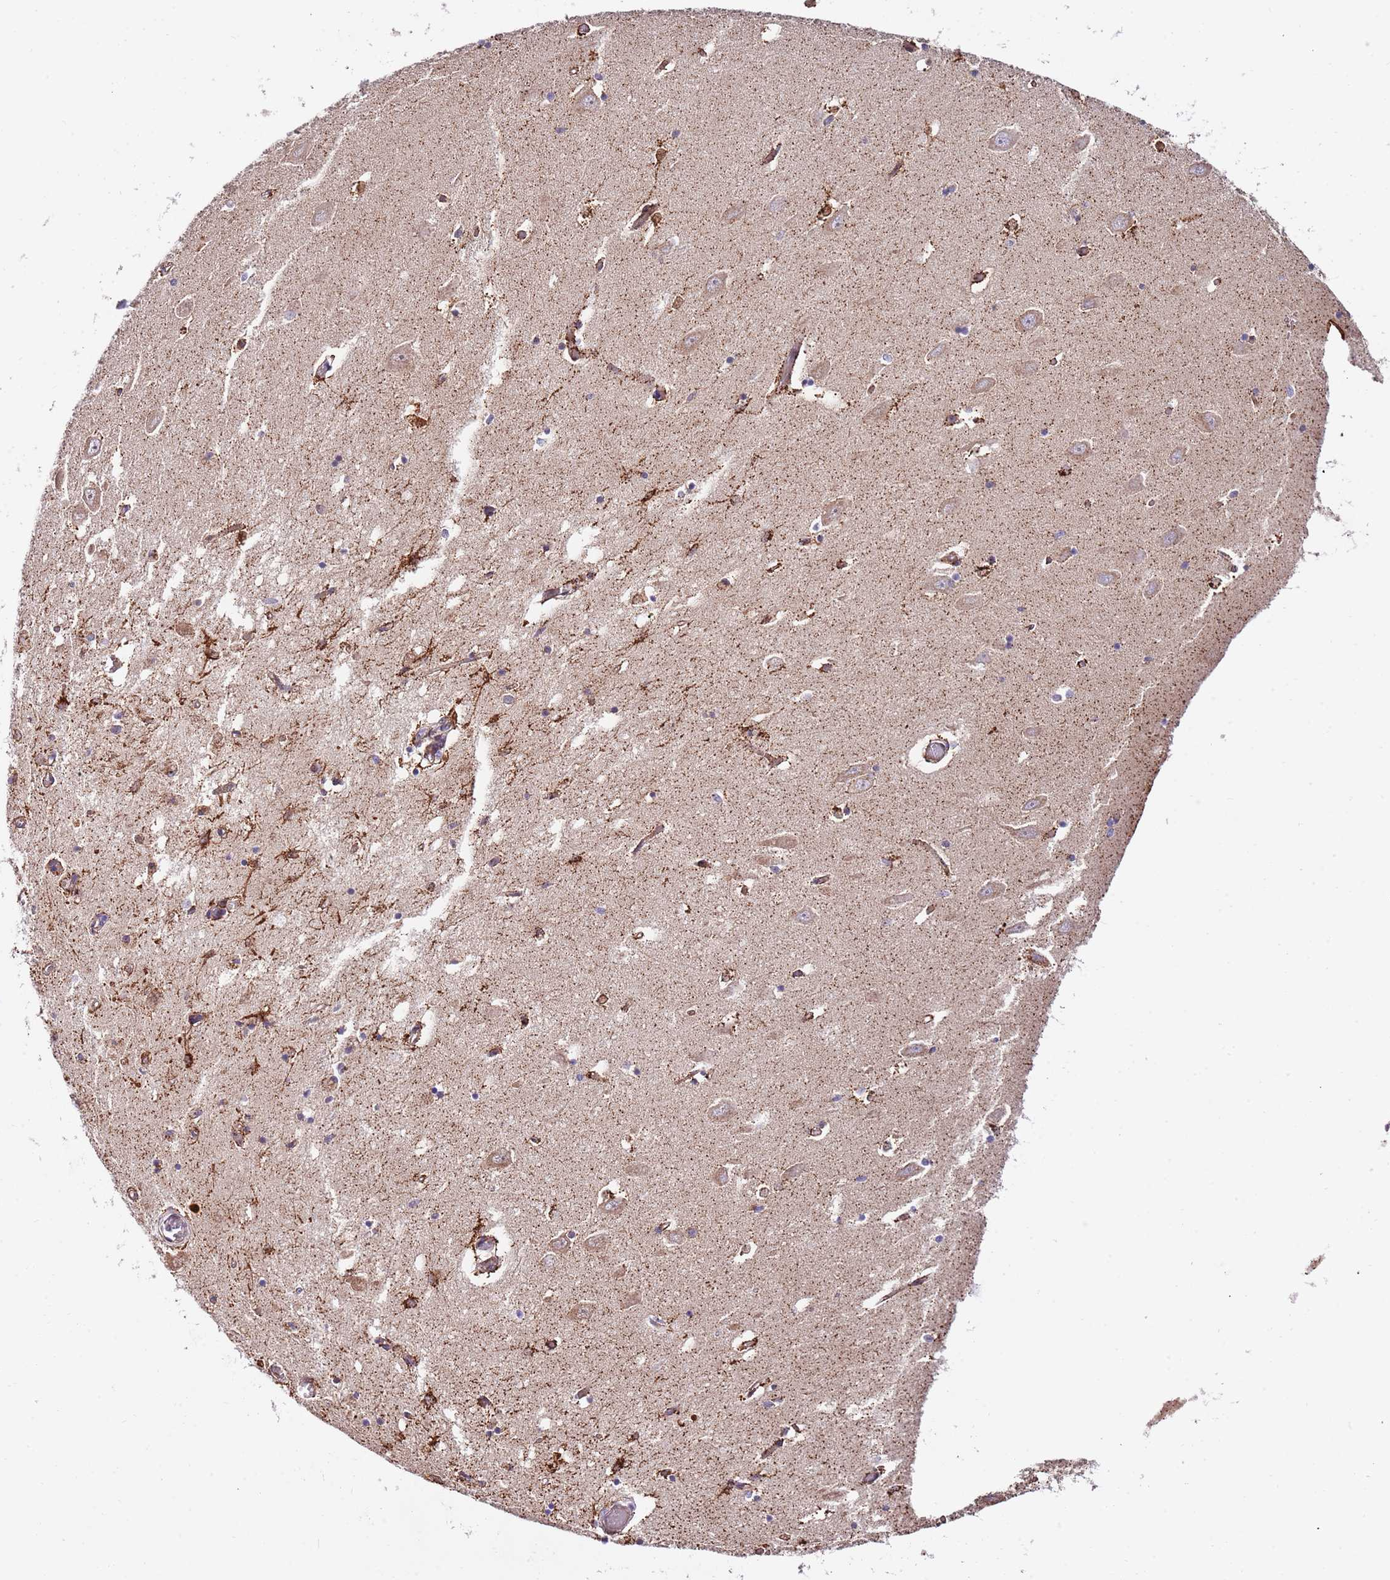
{"staining": {"intensity": "negative", "quantity": "none", "location": "none"}, "tissue": "hippocampus", "cell_type": "Glial cells", "image_type": "normal", "snomed": [{"axis": "morphology", "description": "Normal tissue, NOS"}, {"axis": "topography", "description": "Hippocampus"}], "caption": "The photomicrograph shows no significant expression in glial cells of hippocampus. Nuclei are stained in blue.", "gene": "DOCK6", "patient": {"sex": "male", "age": 70}}